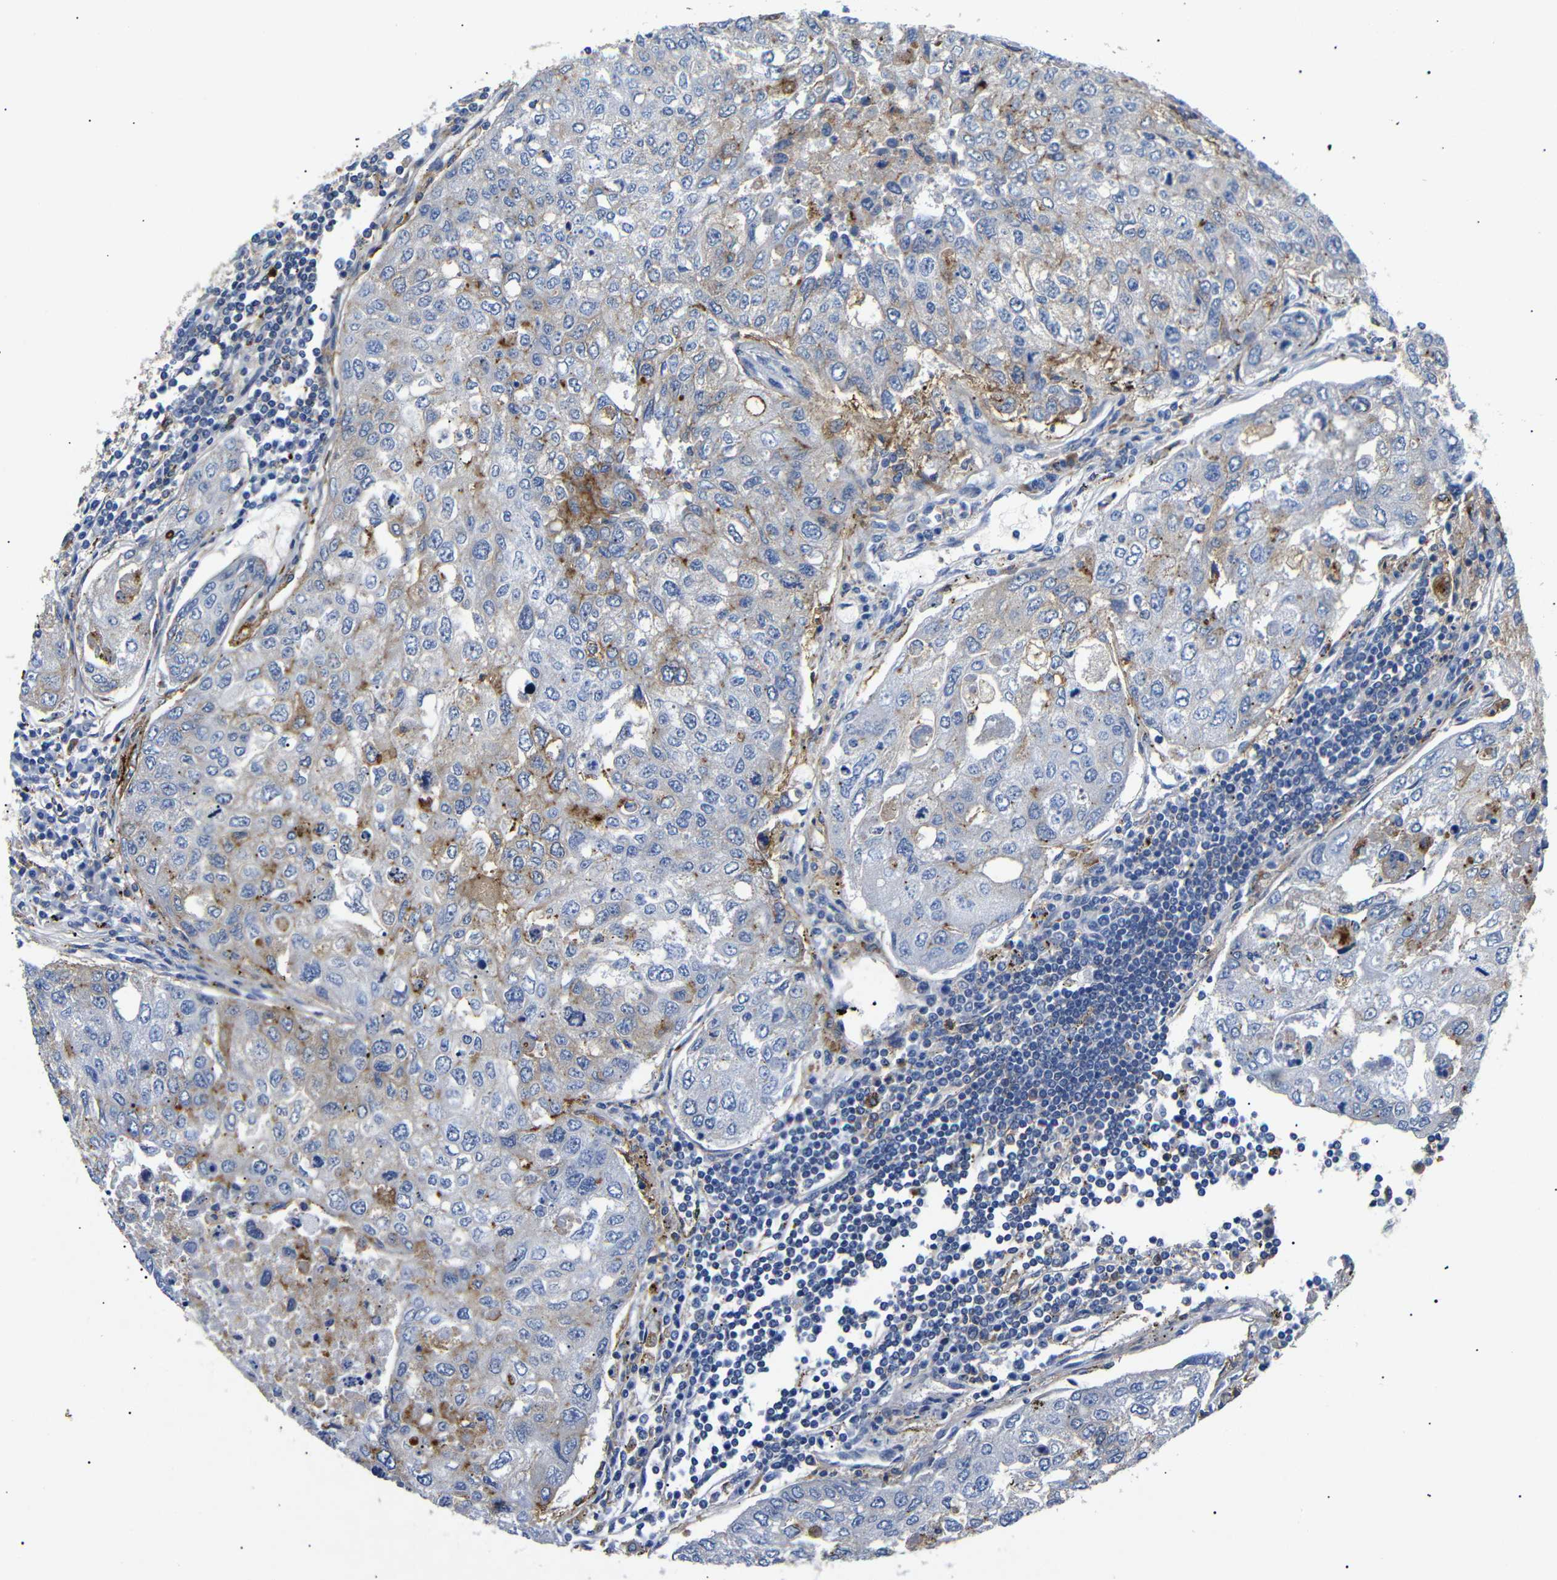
{"staining": {"intensity": "moderate", "quantity": "<25%", "location": "cytoplasmic/membranous"}, "tissue": "urothelial cancer", "cell_type": "Tumor cells", "image_type": "cancer", "snomed": [{"axis": "morphology", "description": "Urothelial carcinoma, High grade"}, {"axis": "topography", "description": "Lymph node"}, {"axis": "topography", "description": "Urinary bladder"}], "caption": "This image reveals immunohistochemistry (IHC) staining of high-grade urothelial carcinoma, with low moderate cytoplasmic/membranous staining in approximately <25% of tumor cells.", "gene": "SDCBP", "patient": {"sex": "male", "age": 51}}